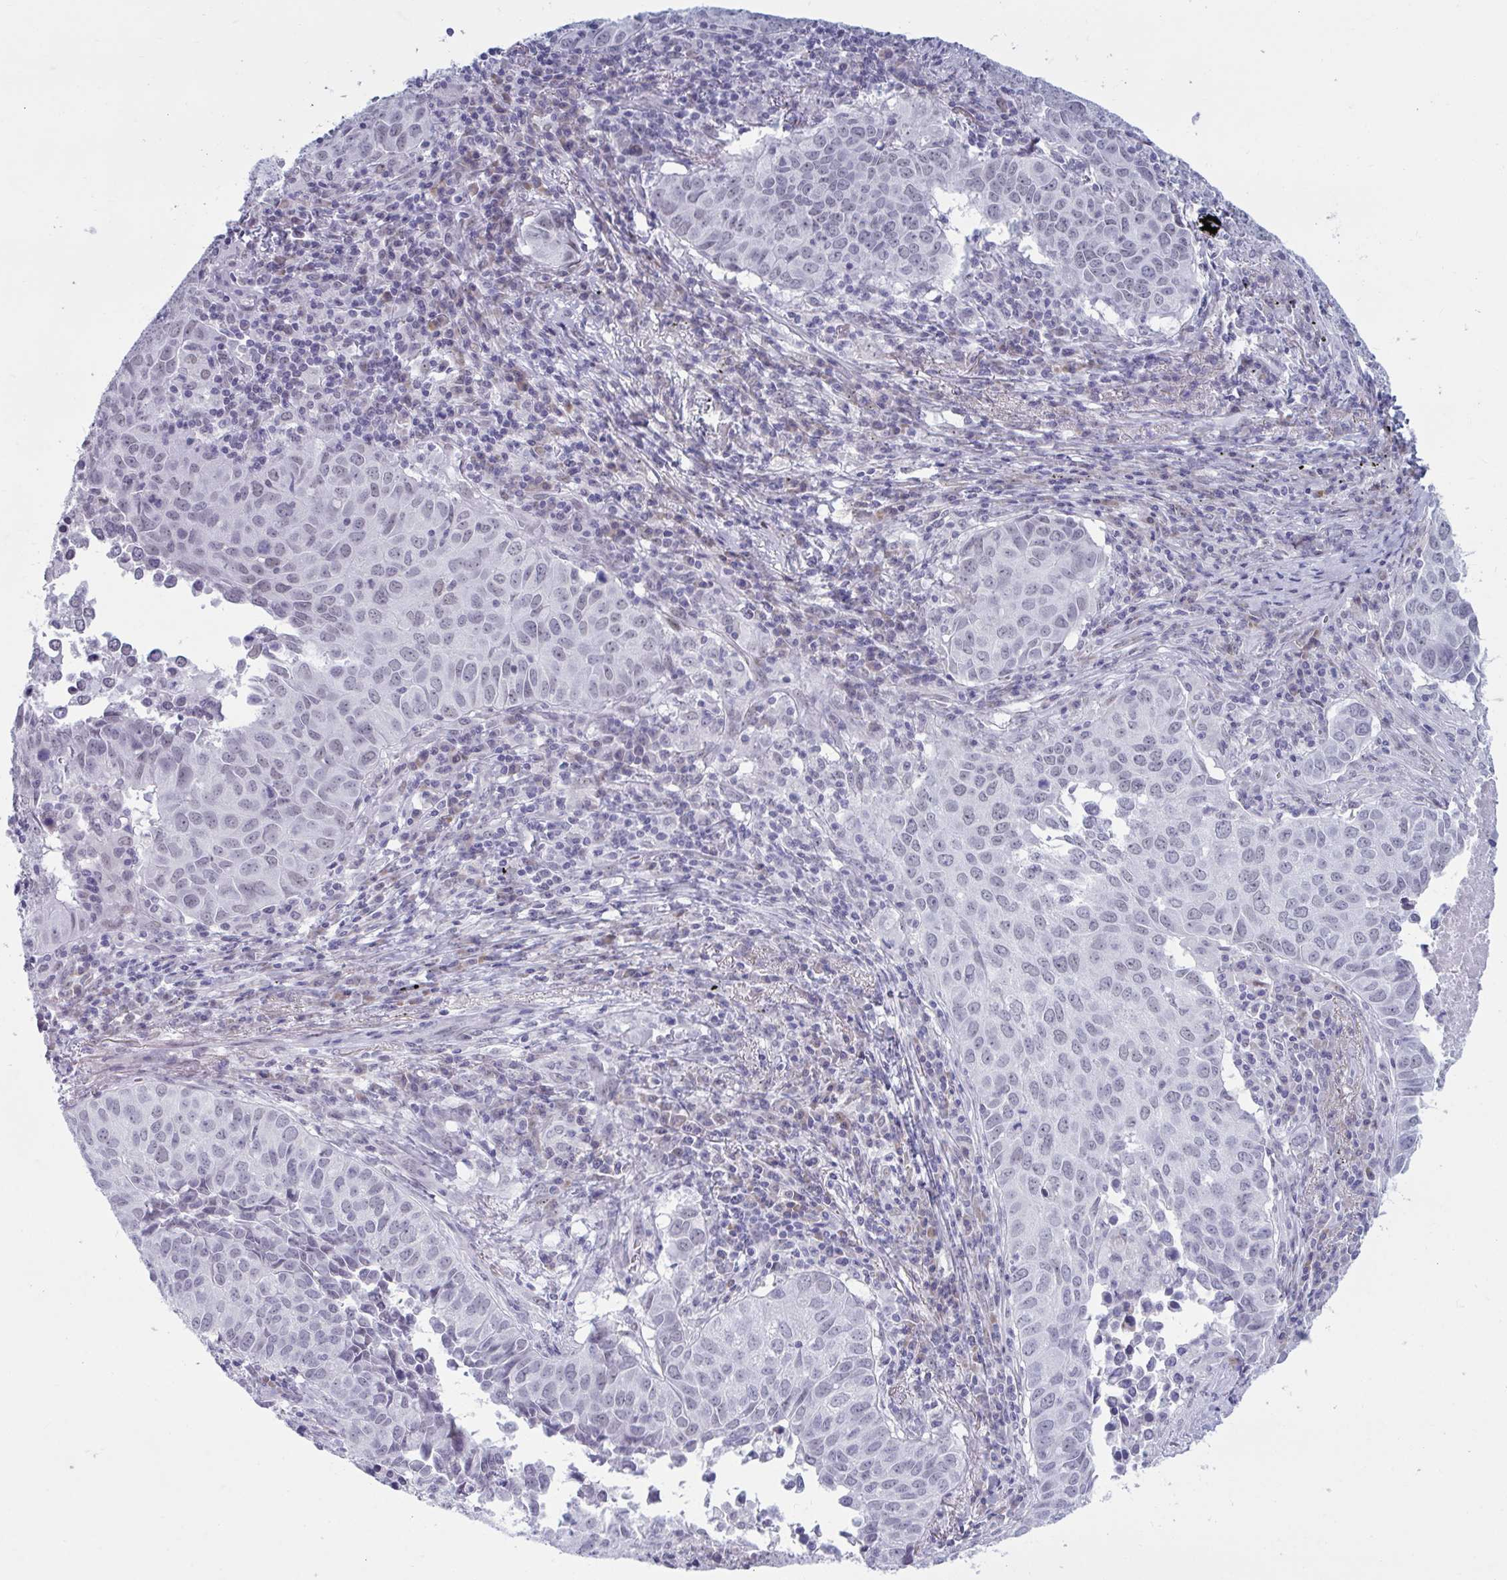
{"staining": {"intensity": "negative", "quantity": "none", "location": "none"}, "tissue": "lung cancer", "cell_type": "Tumor cells", "image_type": "cancer", "snomed": [{"axis": "morphology", "description": "Adenocarcinoma, NOS"}, {"axis": "topography", "description": "Lung"}], "caption": "A micrograph of lung cancer stained for a protein demonstrates no brown staining in tumor cells.", "gene": "MSMB", "patient": {"sex": "female", "age": 50}}